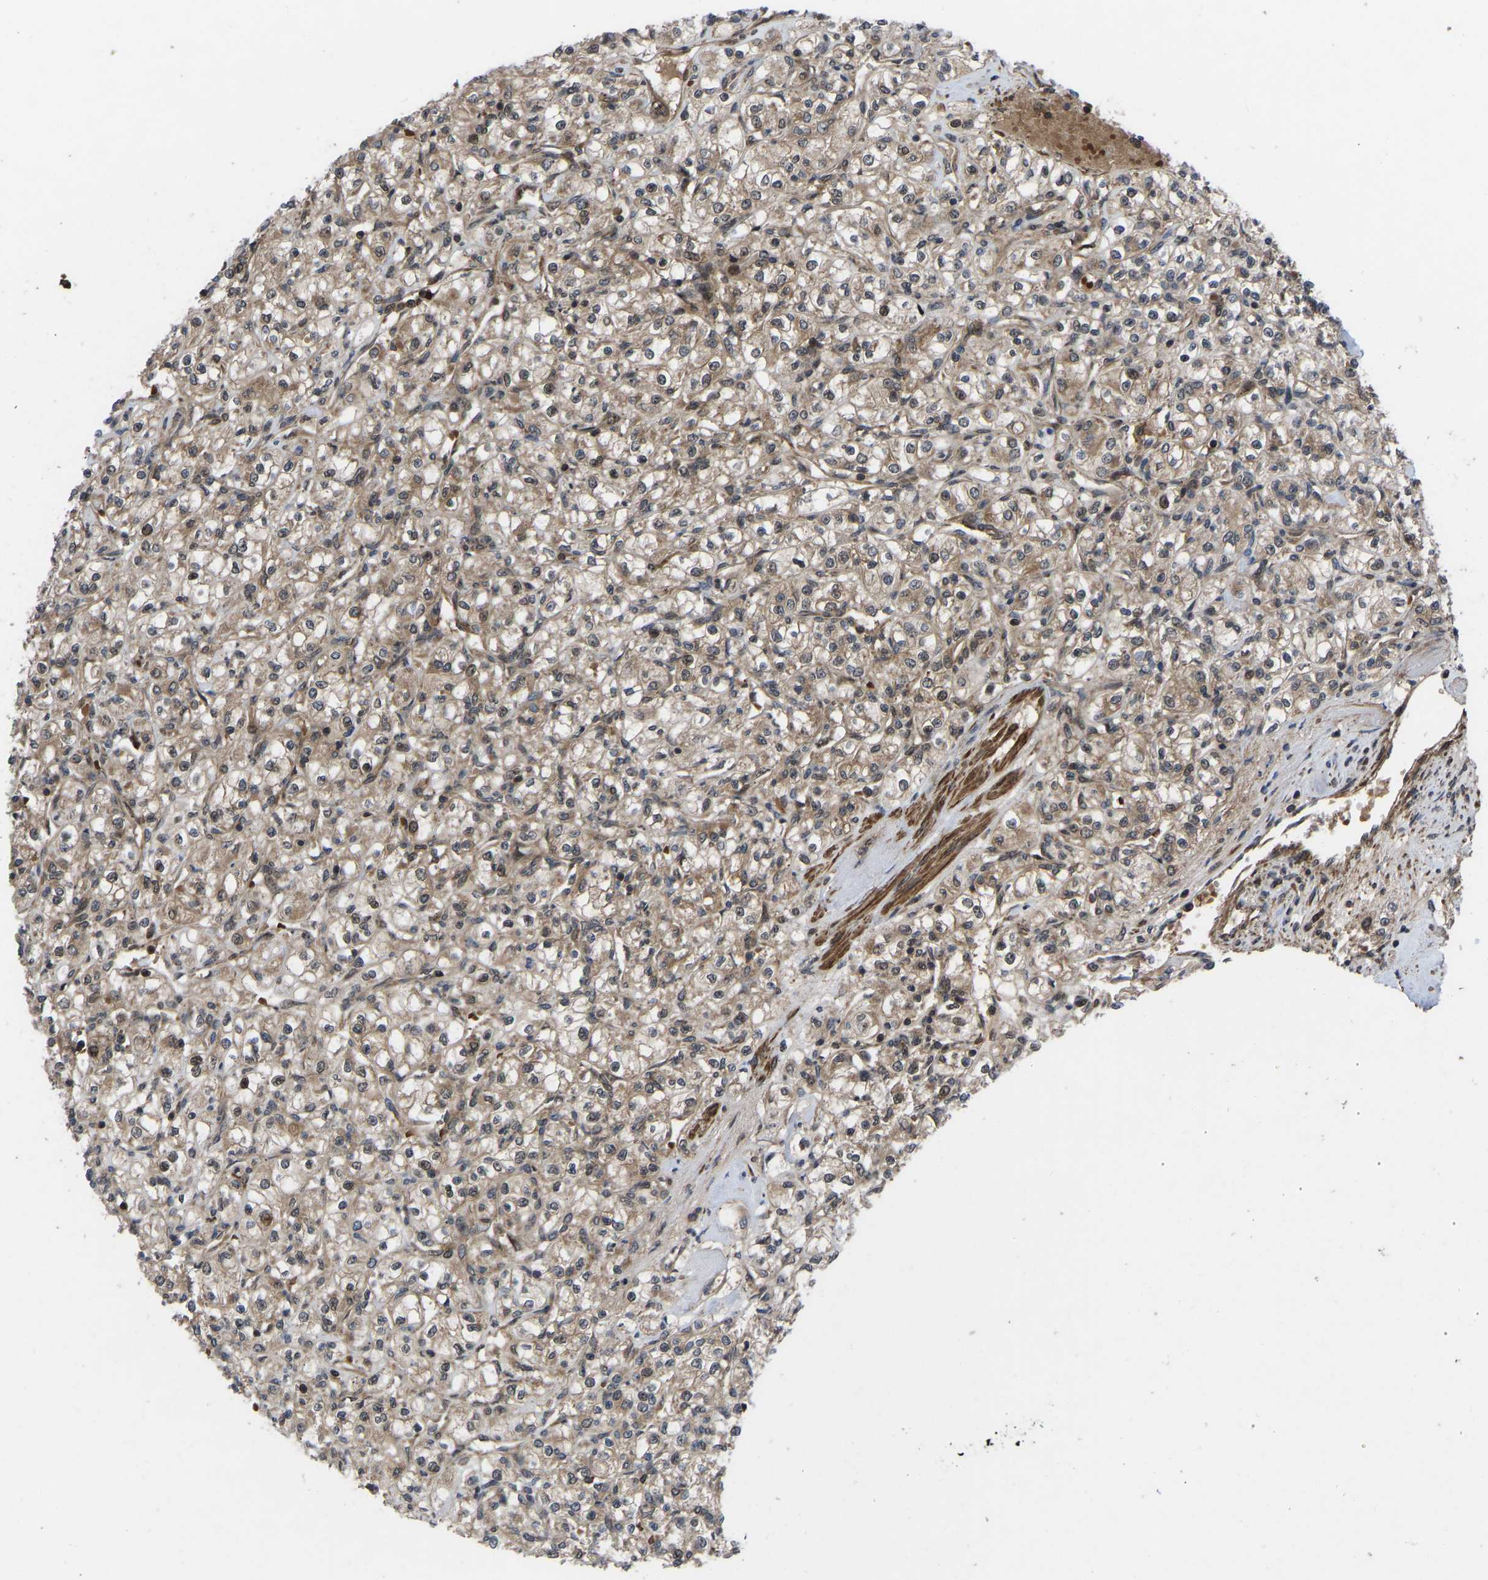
{"staining": {"intensity": "moderate", "quantity": ">75%", "location": "cytoplasmic/membranous,nuclear"}, "tissue": "renal cancer", "cell_type": "Tumor cells", "image_type": "cancer", "snomed": [{"axis": "morphology", "description": "Adenocarcinoma, NOS"}, {"axis": "topography", "description": "Kidney"}], "caption": "Protein expression by immunohistochemistry reveals moderate cytoplasmic/membranous and nuclear staining in about >75% of tumor cells in renal cancer.", "gene": "CYP7B1", "patient": {"sex": "male", "age": 77}}